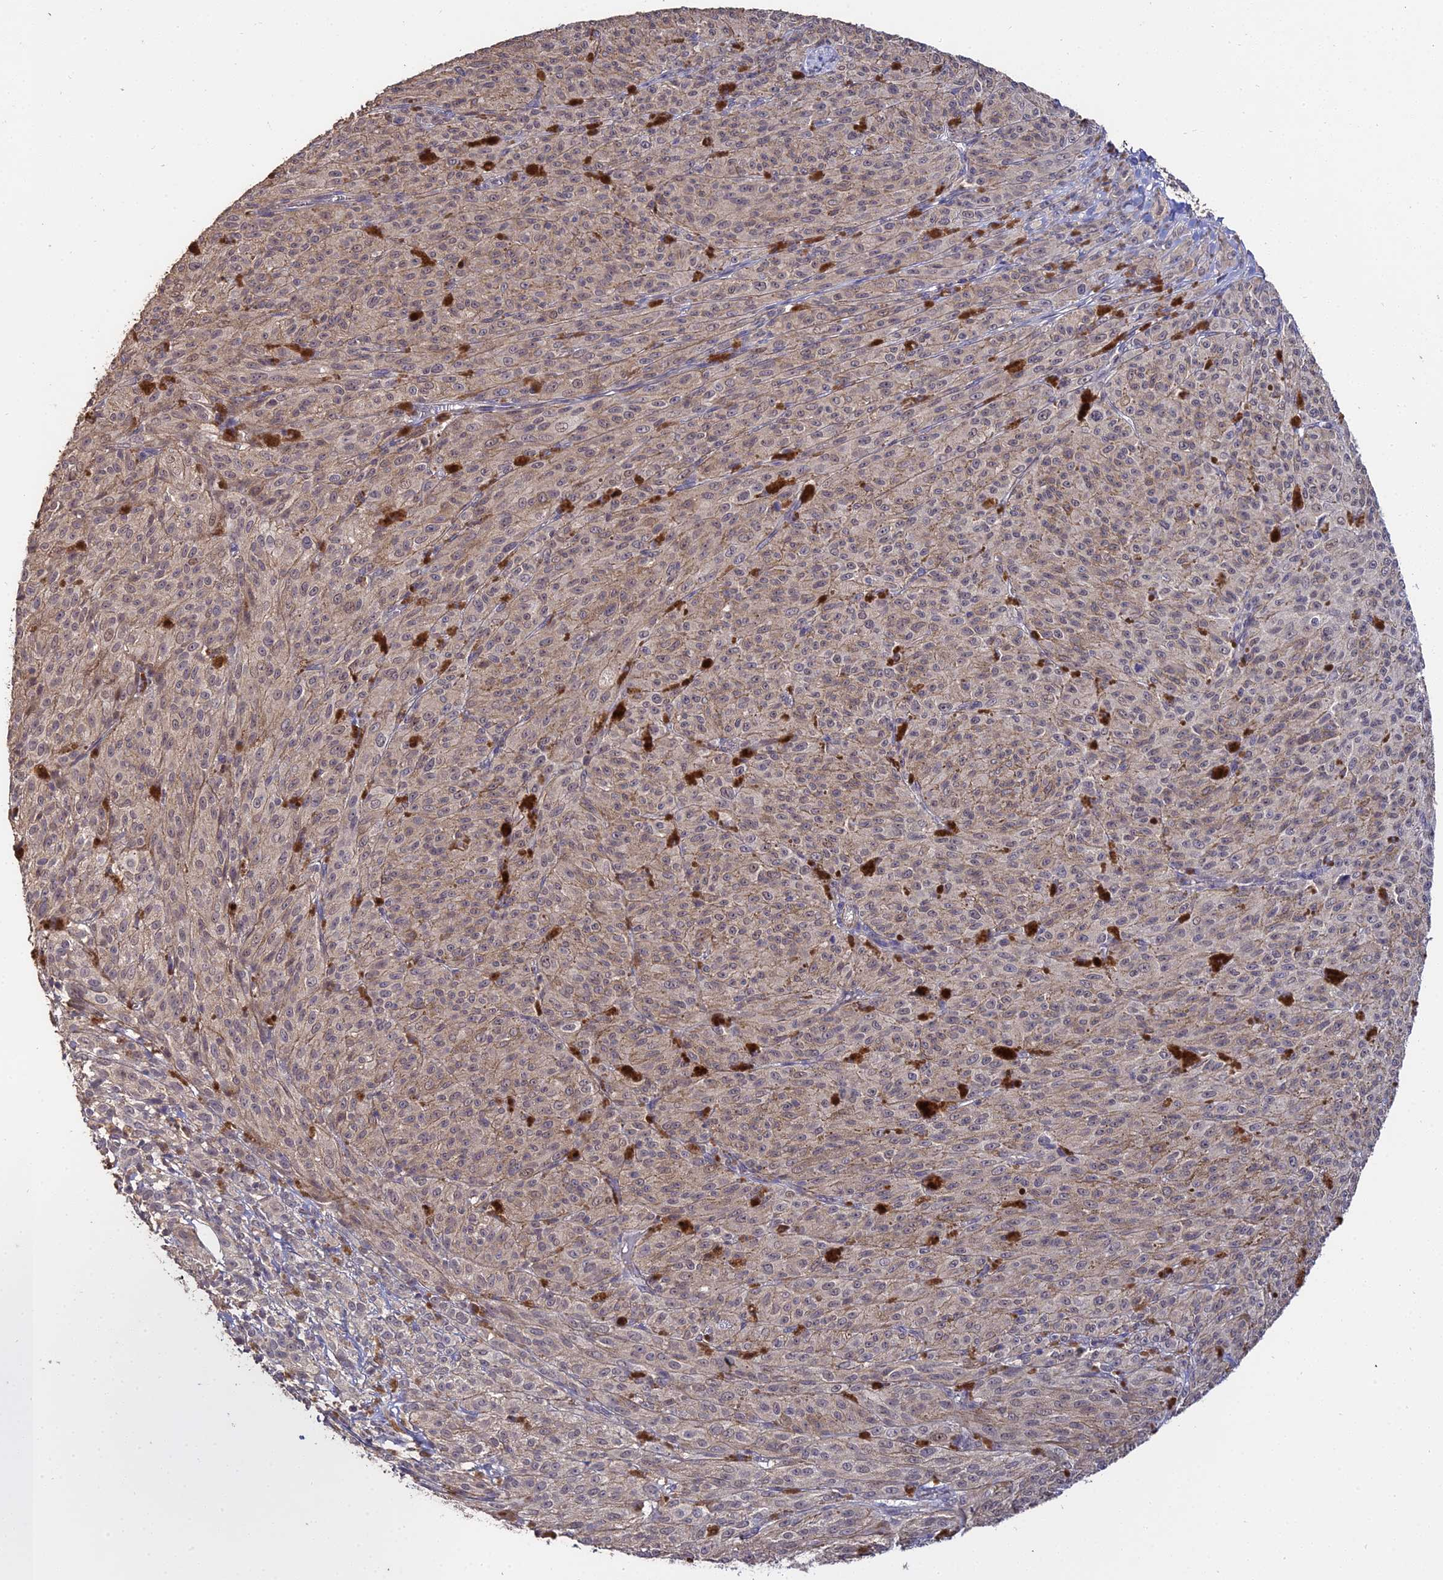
{"staining": {"intensity": "weak", "quantity": ">75%", "location": "cytoplasmic/membranous,nuclear"}, "tissue": "melanoma", "cell_type": "Tumor cells", "image_type": "cancer", "snomed": [{"axis": "morphology", "description": "Malignant melanoma, NOS"}, {"axis": "topography", "description": "Skin"}], "caption": "This is a photomicrograph of immunohistochemistry (IHC) staining of melanoma, which shows weak staining in the cytoplasmic/membranous and nuclear of tumor cells.", "gene": "LSM5", "patient": {"sex": "female", "age": 52}}